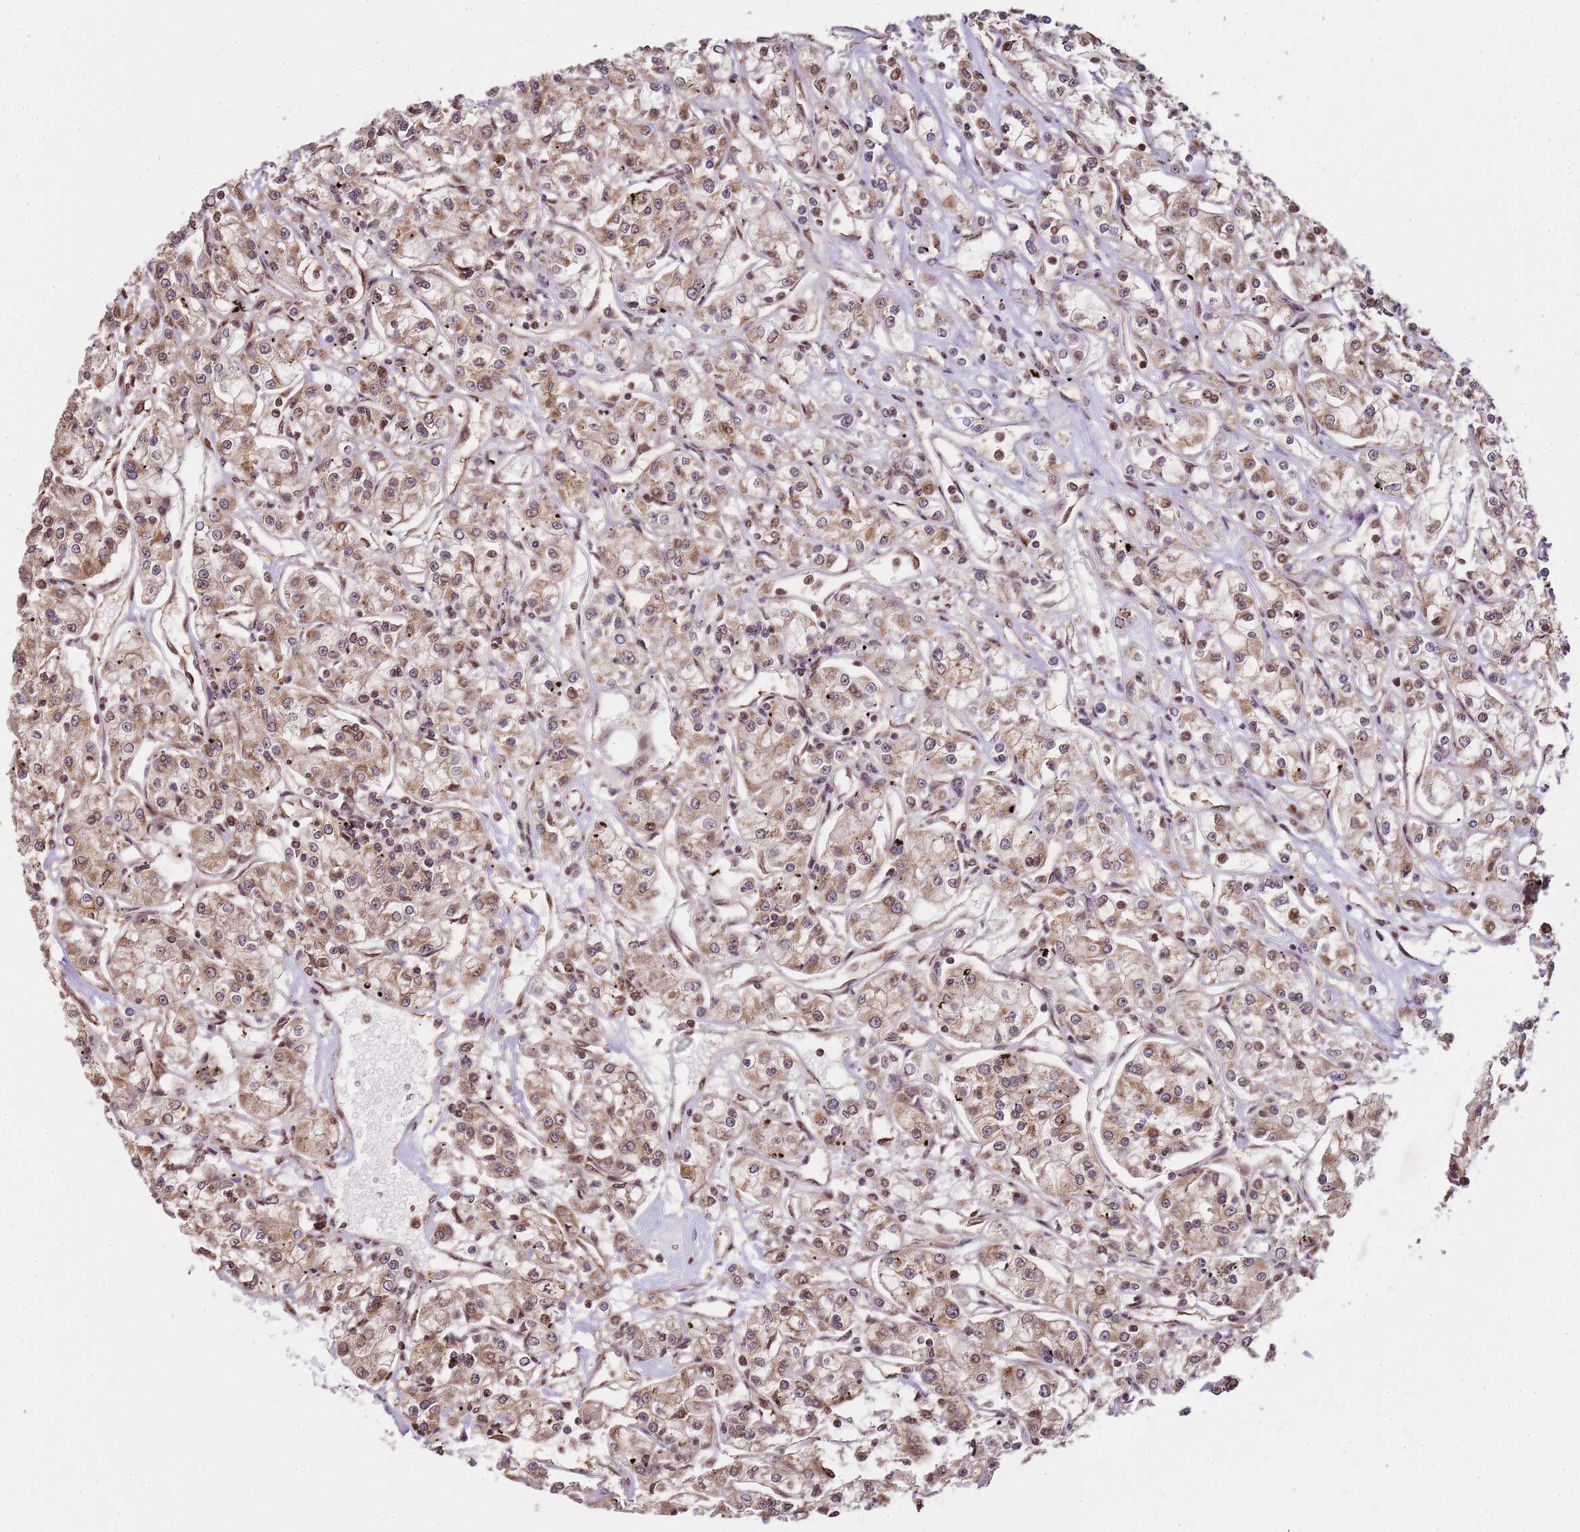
{"staining": {"intensity": "moderate", "quantity": ">75%", "location": "cytoplasmic/membranous"}, "tissue": "renal cancer", "cell_type": "Tumor cells", "image_type": "cancer", "snomed": [{"axis": "morphology", "description": "Adenocarcinoma, NOS"}, {"axis": "topography", "description": "Kidney"}], "caption": "A medium amount of moderate cytoplasmic/membranous expression is seen in about >75% of tumor cells in renal adenocarcinoma tissue. (DAB IHC, brown staining for protein, blue staining for nuclei).", "gene": "PEX14", "patient": {"sex": "female", "age": 59}}